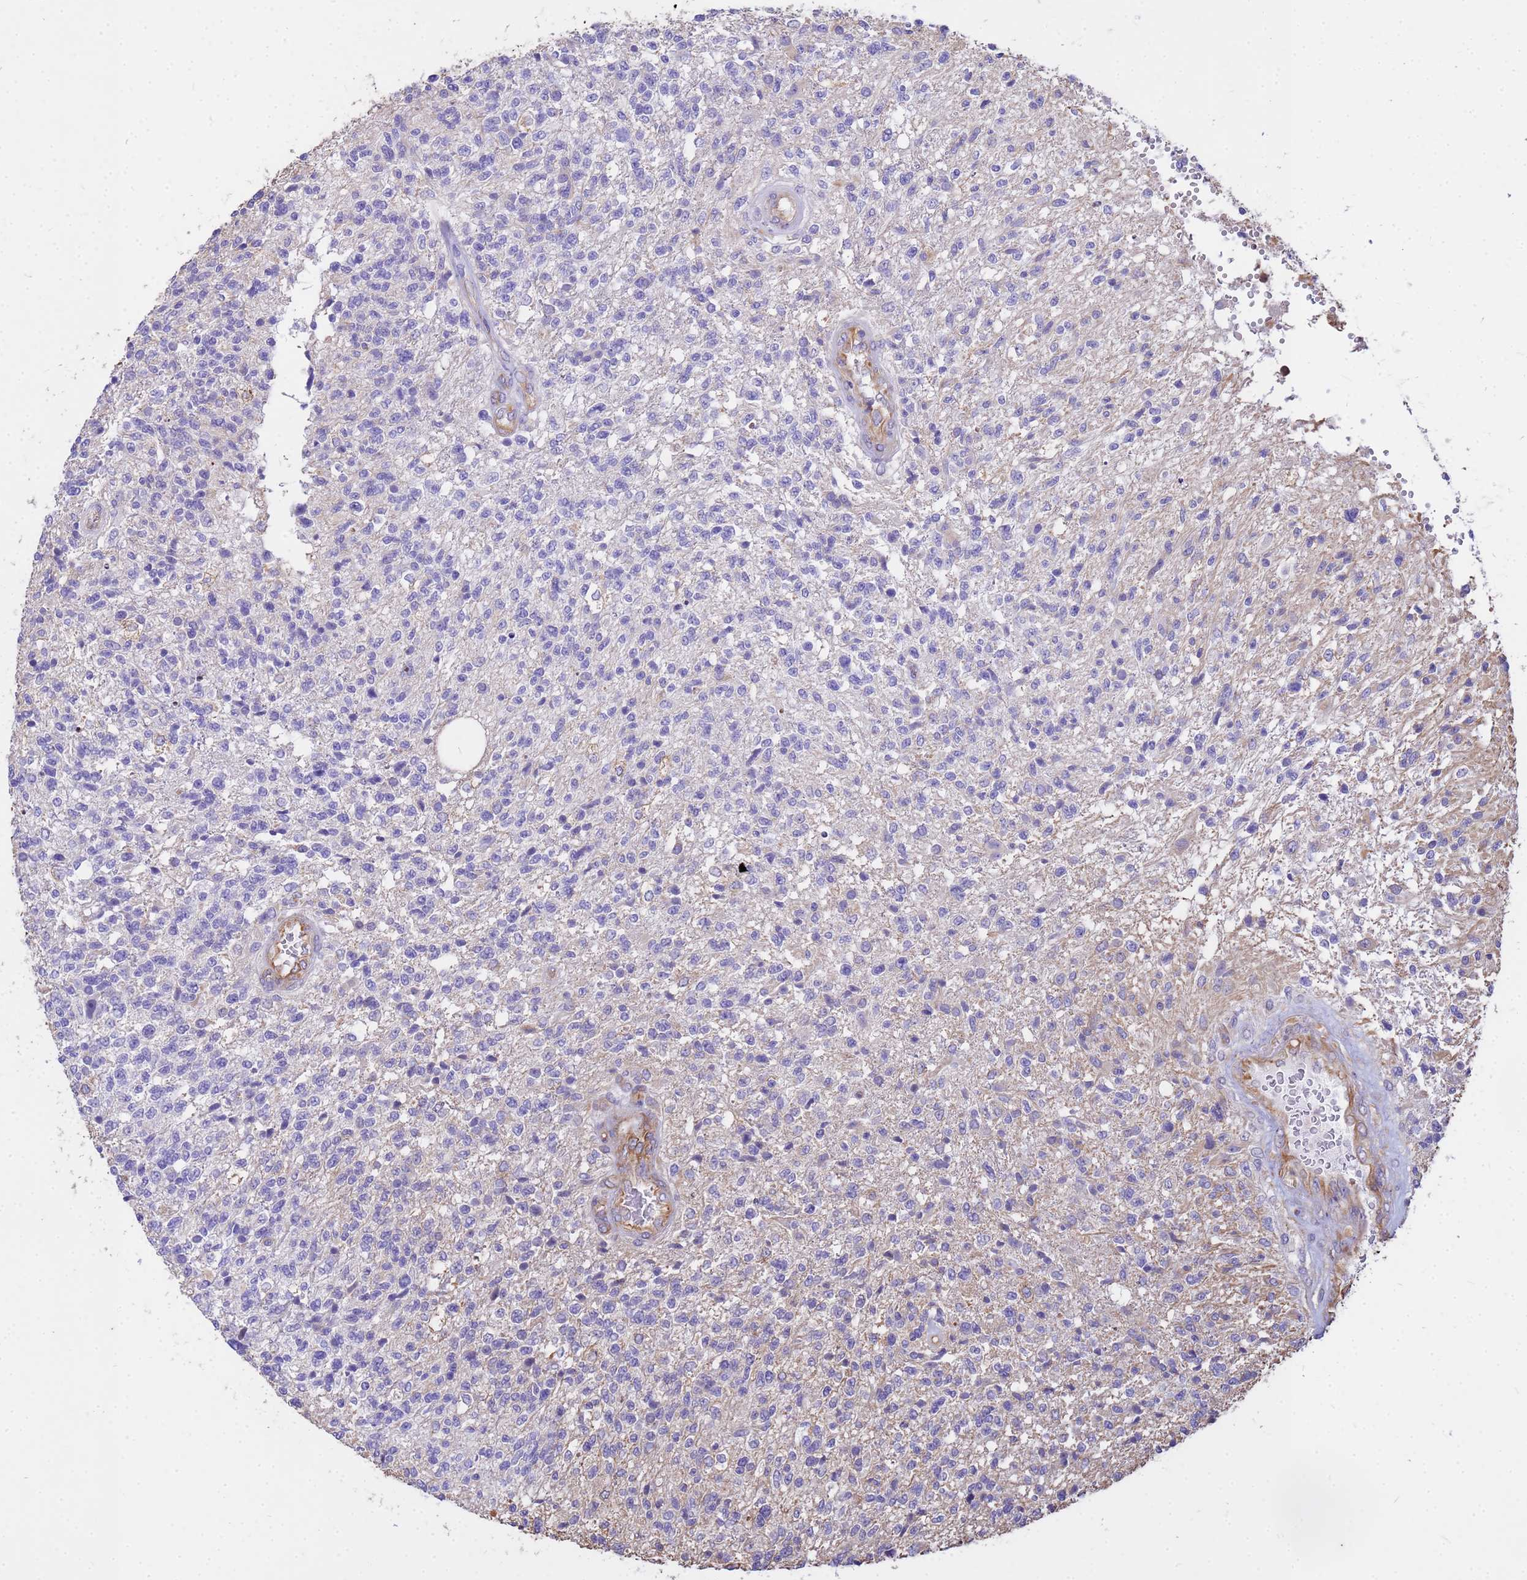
{"staining": {"intensity": "negative", "quantity": "none", "location": "none"}, "tissue": "glioma", "cell_type": "Tumor cells", "image_type": "cancer", "snomed": [{"axis": "morphology", "description": "Glioma, malignant, High grade"}, {"axis": "topography", "description": "Brain"}], "caption": "Human high-grade glioma (malignant) stained for a protein using immunohistochemistry (IHC) exhibits no positivity in tumor cells.", "gene": "TCEAL3", "patient": {"sex": "male", "age": 56}}